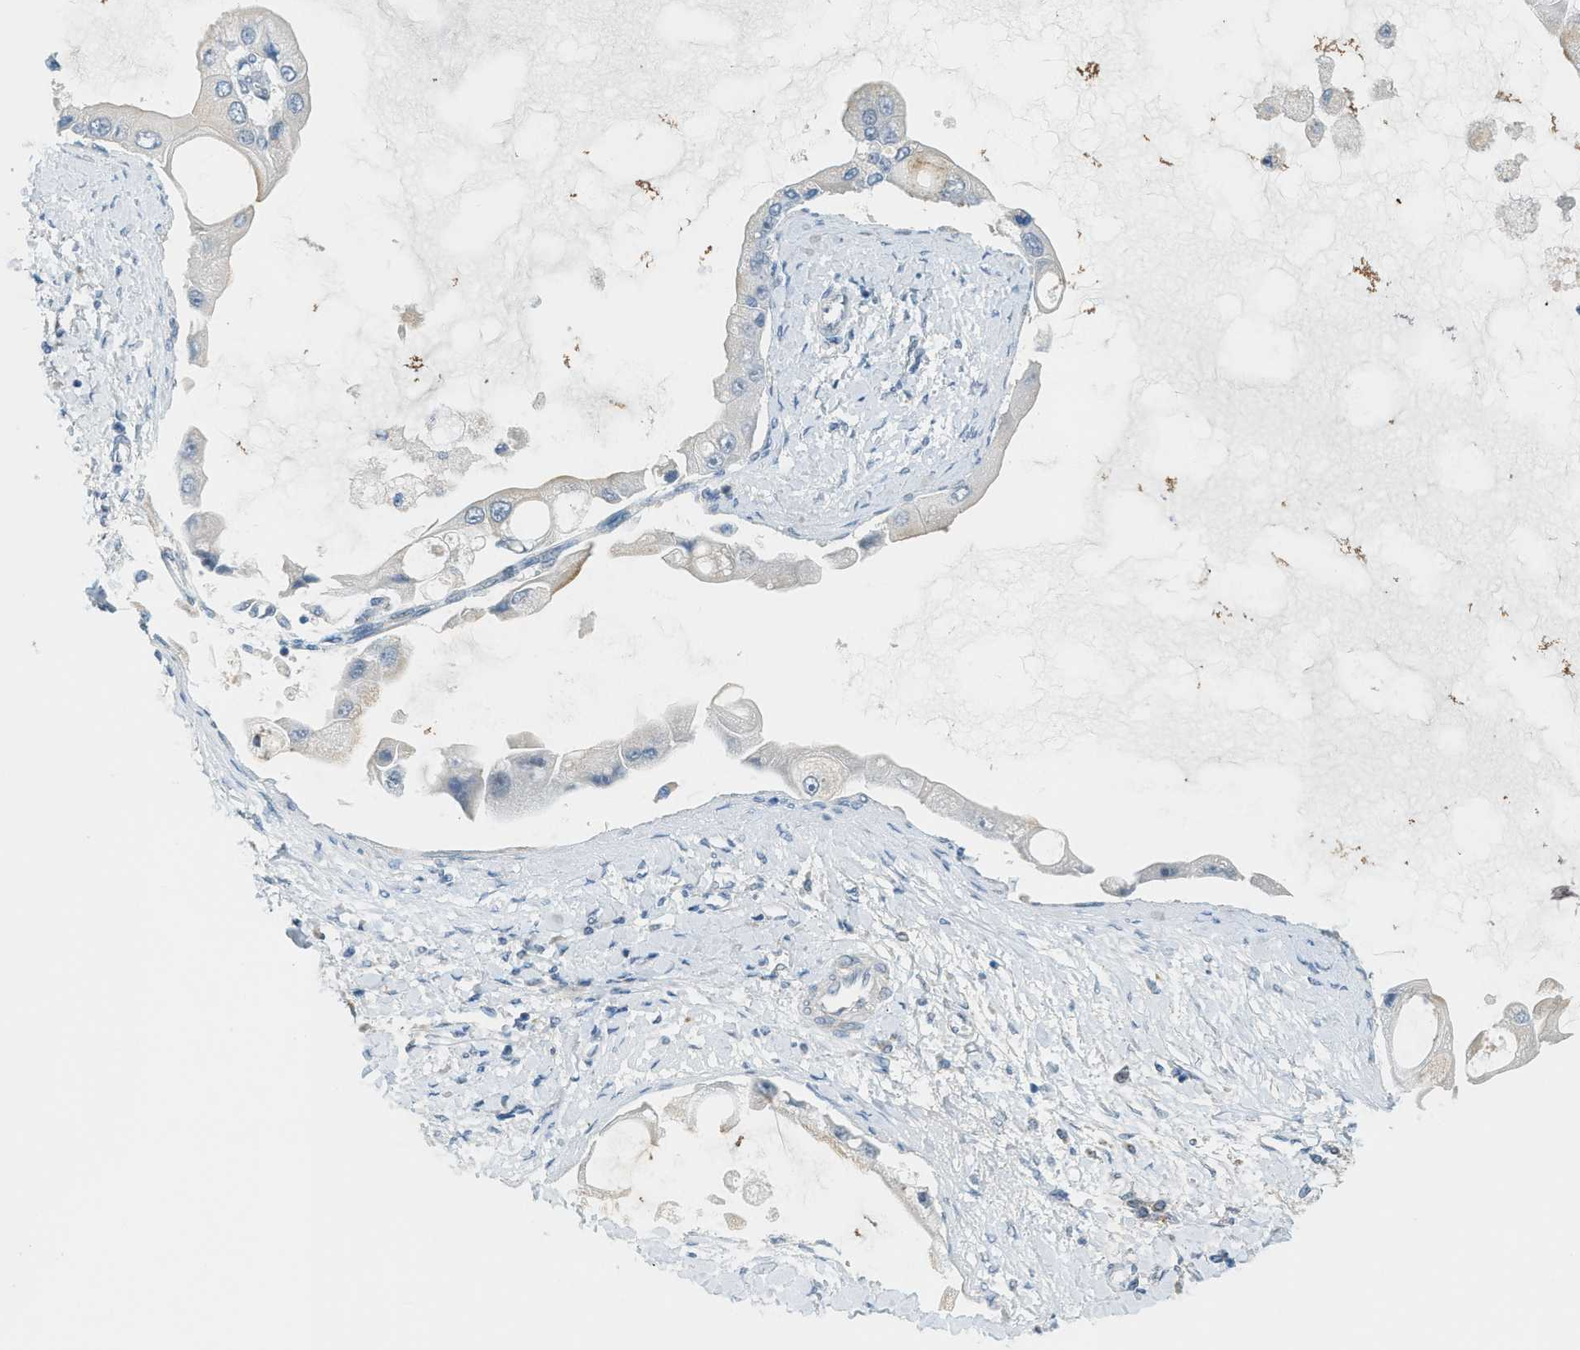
{"staining": {"intensity": "negative", "quantity": "none", "location": "none"}, "tissue": "liver cancer", "cell_type": "Tumor cells", "image_type": "cancer", "snomed": [{"axis": "morphology", "description": "Cholangiocarcinoma"}, {"axis": "topography", "description": "Liver"}], "caption": "Immunohistochemistry photomicrograph of liver cancer (cholangiocarcinoma) stained for a protein (brown), which shows no positivity in tumor cells.", "gene": "TCF3", "patient": {"sex": "male", "age": 50}}